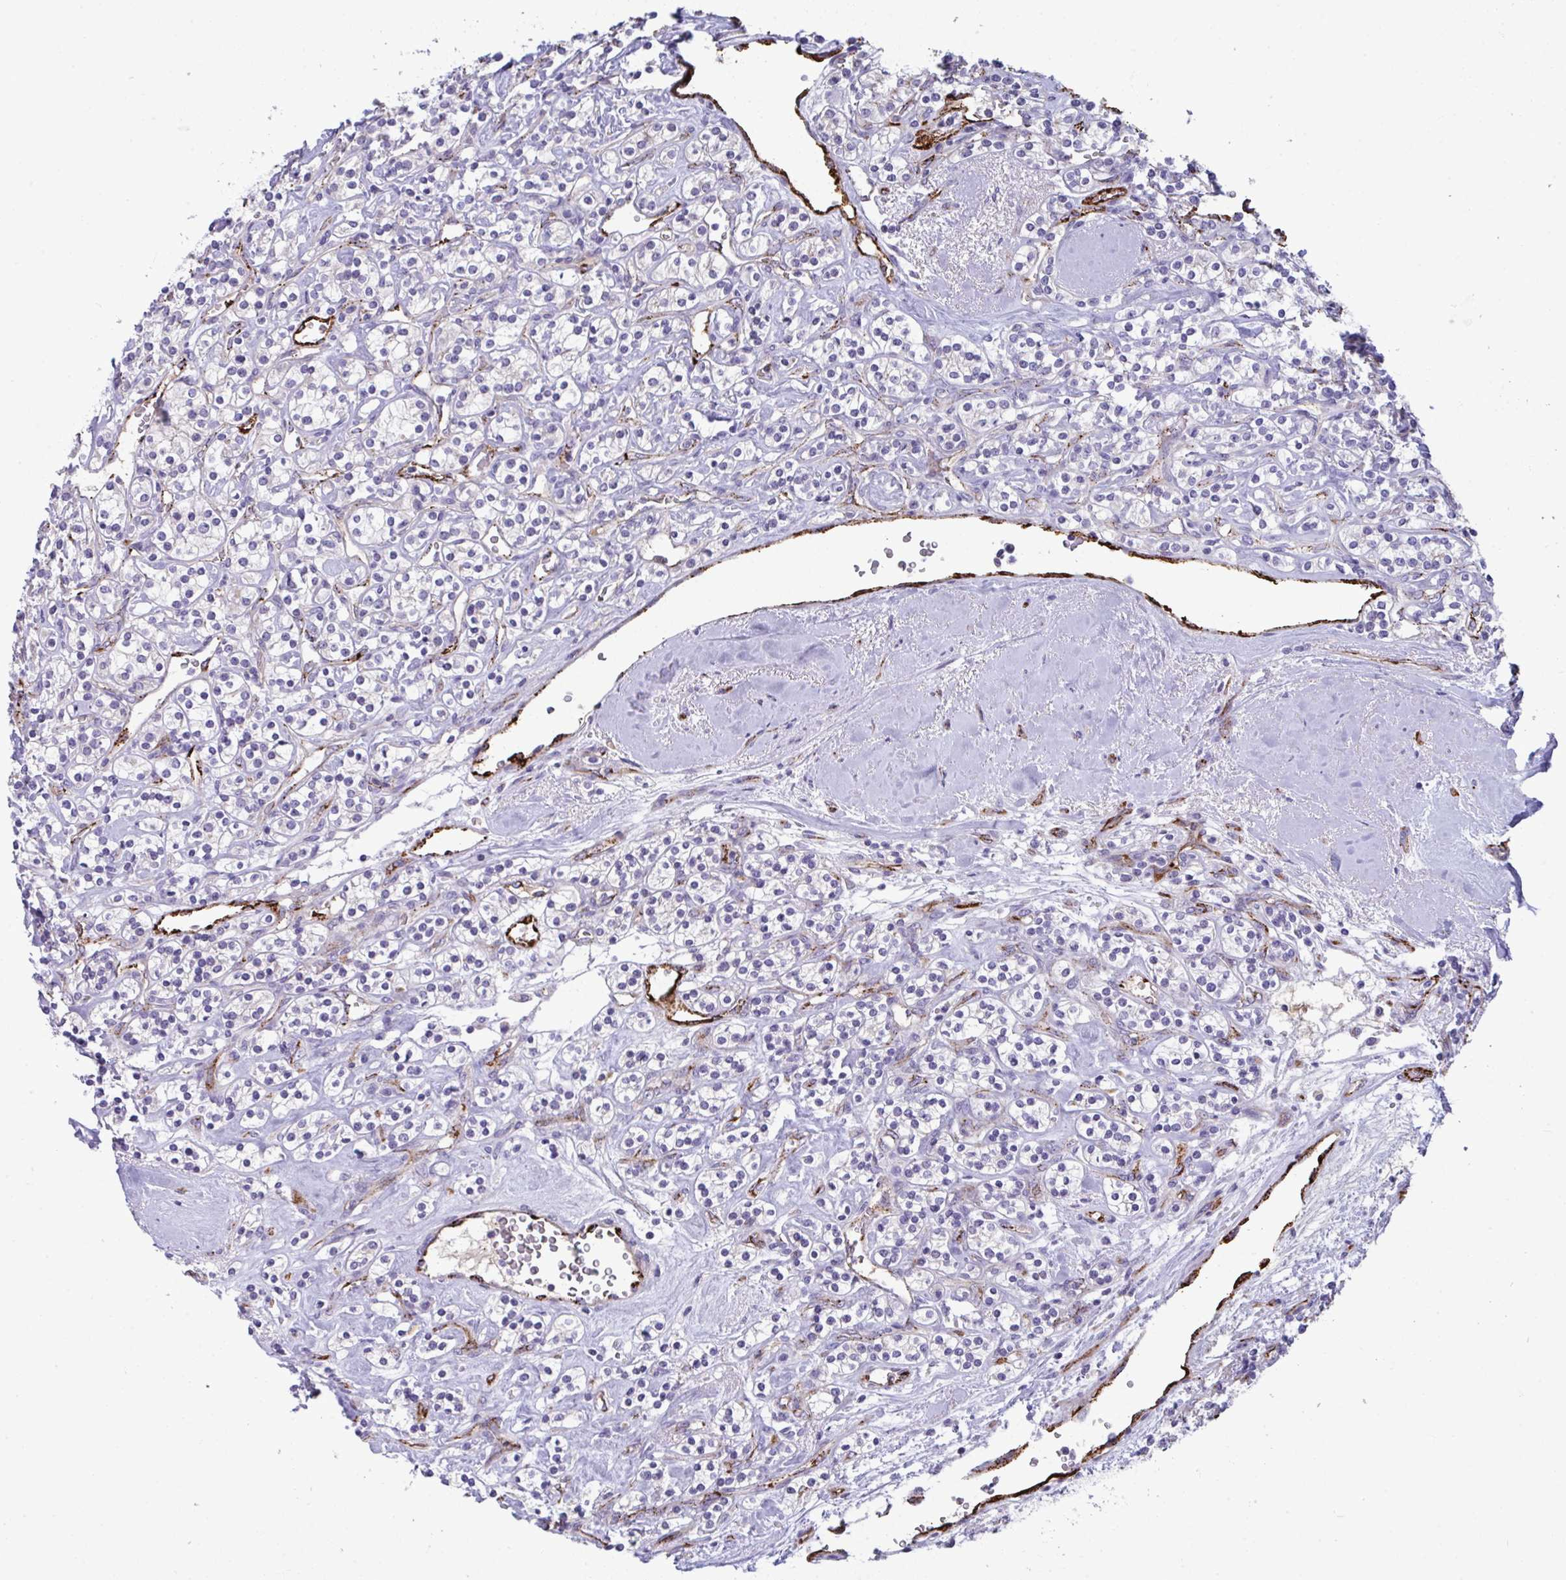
{"staining": {"intensity": "negative", "quantity": "none", "location": "none"}, "tissue": "renal cancer", "cell_type": "Tumor cells", "image_type": "cancer", "snomed": [{"axis": "morphology", "description": "Adenocarcinoma, NOS"}, {"axis": "topography", "description": "Kidney"}], "caption": "Immunohistochemical staining of renal cancer demonstrates no significant expression in tumor cells.", "gene": "TOR1AIP2", "patient": {"sex": "male", "age": 77}}